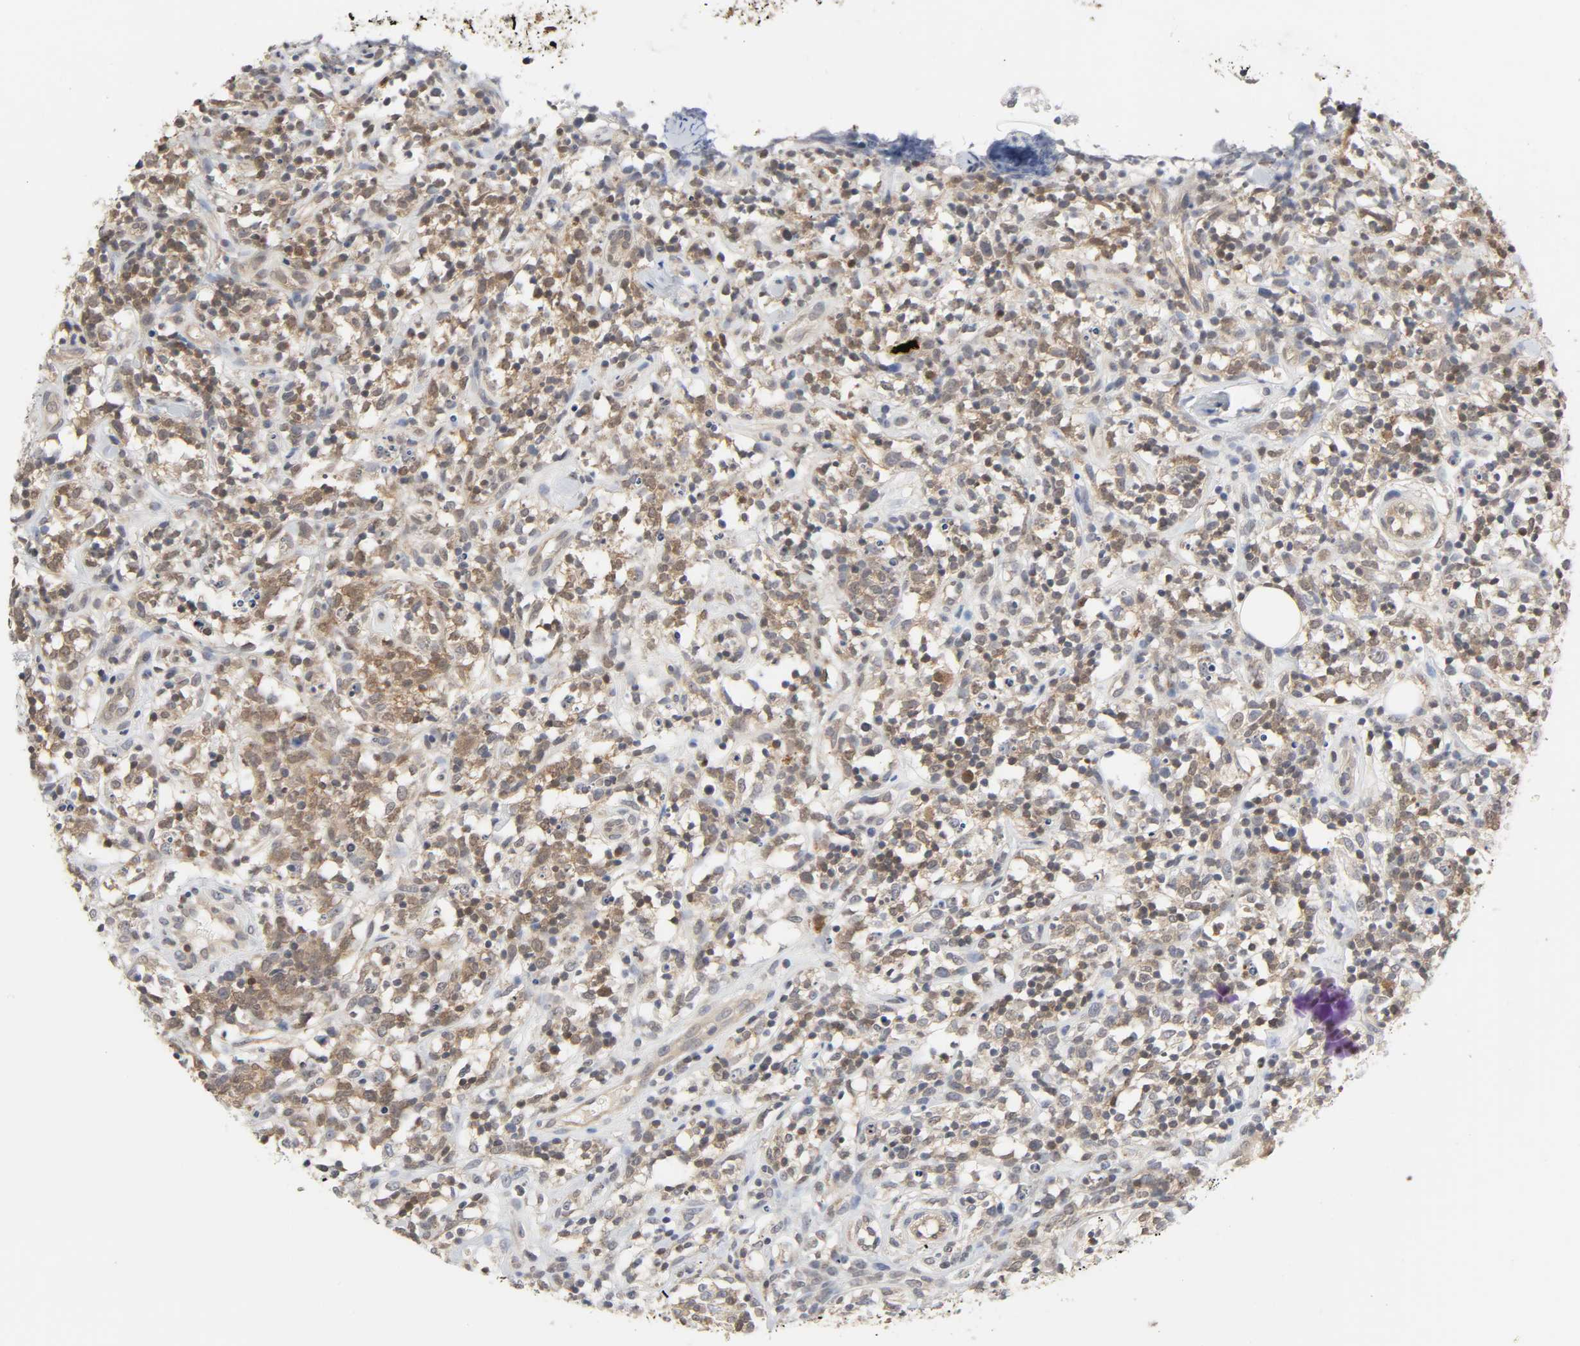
{"staining": {"intensity": "weak", "quantity": ">75%", "location": "cytoplasmic/membranous"}, "tissue": "lymphoma", "cell_type": "Tumor cells", "image_type": "cancer", "snomed": [{"axis": "morphology", "description": "Malignant lymphoma, non-Hodgkin's type, High grade"}, {"axis": "topography", "description": "Lymph node"}], "caption": "Protein analysis of malignant lymphoma, non-Hodgkin's type (high-grade) tissue shows weak cytoplasmic/membranous positivity in about >75% of tumor cells. The protein of interest is stained brown, and the nuclei are stained in blue (DAB (3,3'-diaminobenzidine) IHC with brightfield microscopy, high magnification).", "gene": "MIF", "patient": {"sex": "female", "age": 73}}